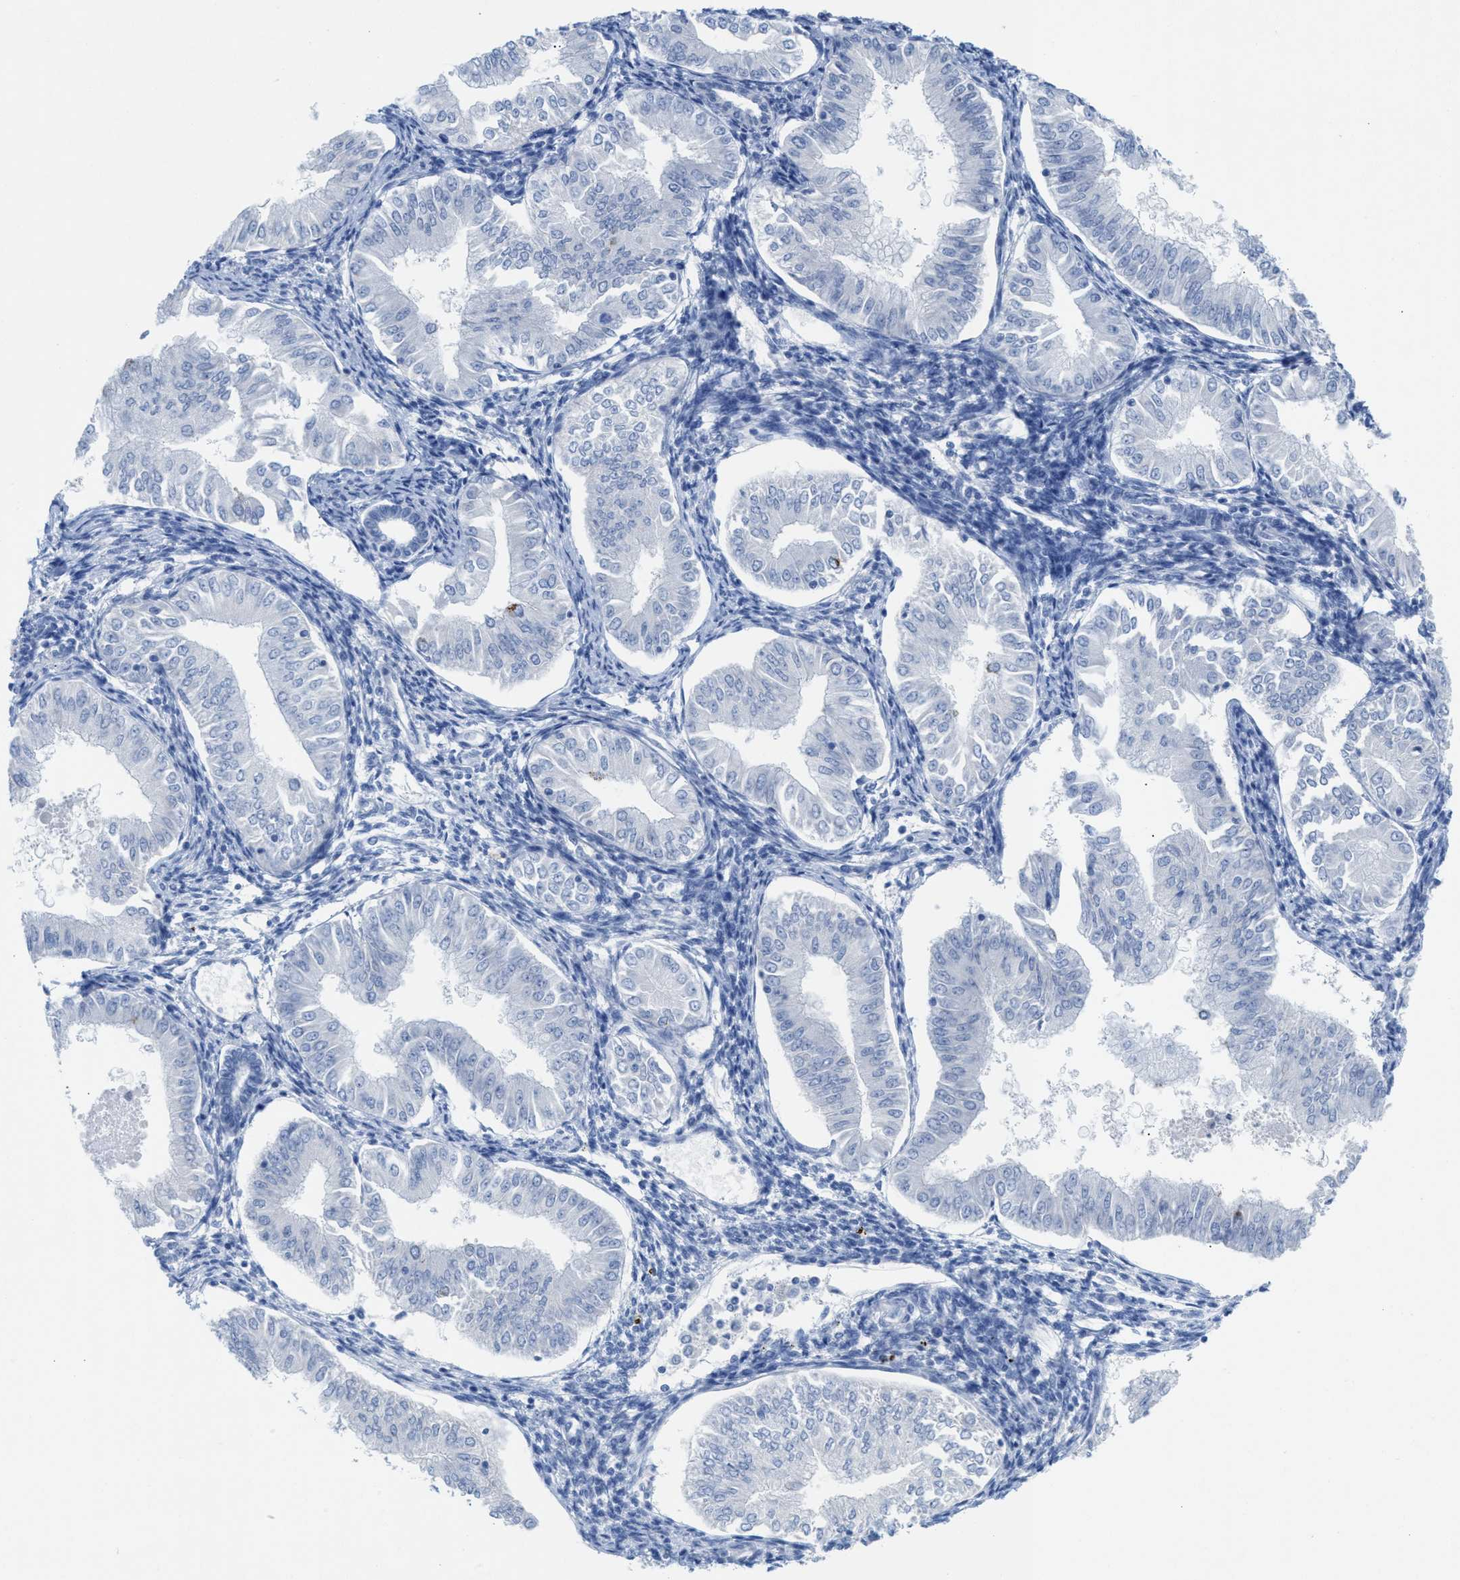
{"staining": {"intensity": "negative", "quantity": "none", "location": "none"}, "tissue": "endometrial cancer", "cell_type": "Tumor cells", "image_type": "cancer", "snomed": [{"axis": "morphology", "description": "Normal tissue, NOS"}, {"axis": "morphology", "description": "Adenocarcinoma, NOS"}, {"axis": "topography", "description": "Endometrium"}], "caption": "Tumor cells show no significant staining in adenocarcinoma (endometrial). Nuclei are stained in blue.", "gene": "ANKFN1", "patient": {"sex": "female", "age": 53}}